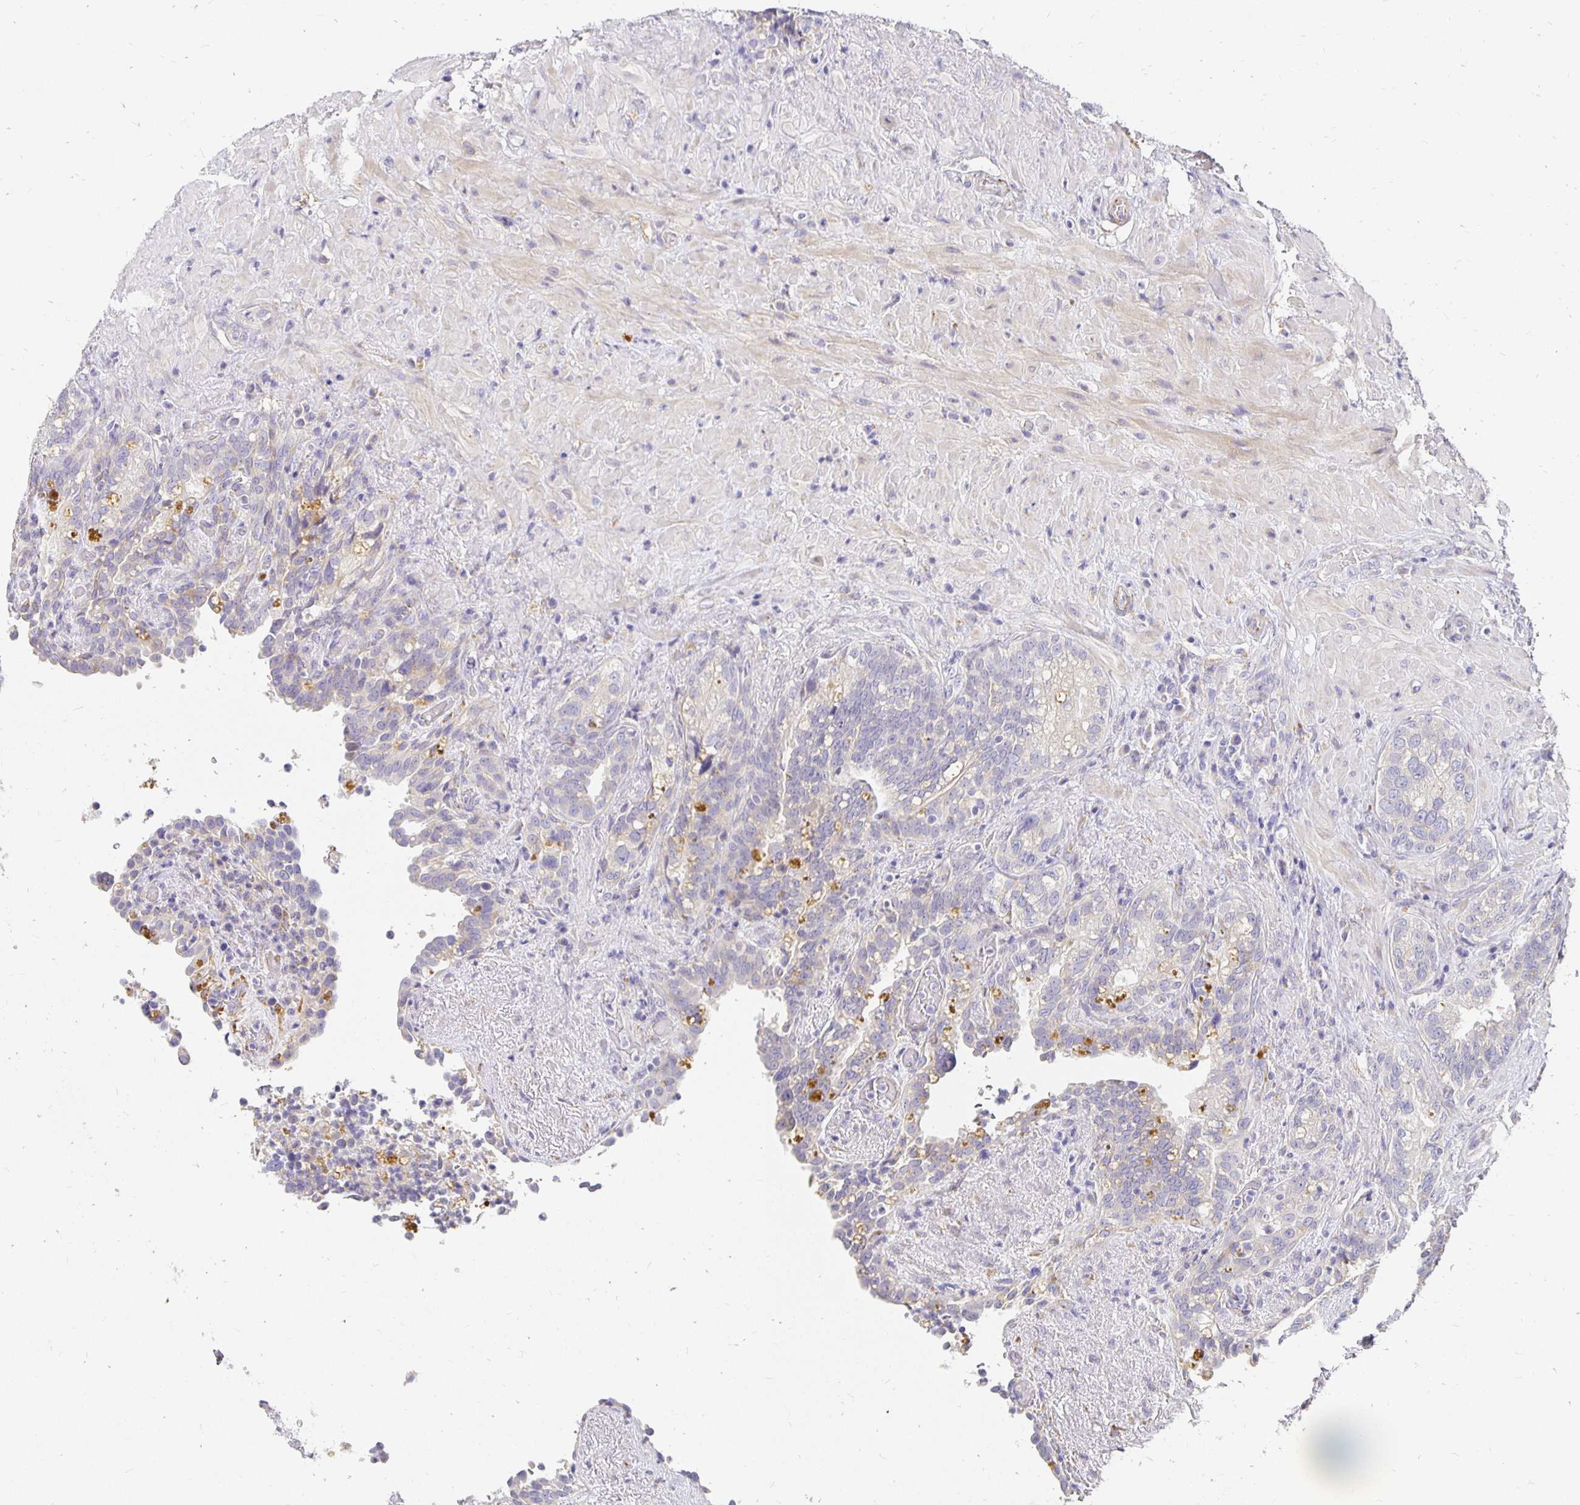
{"staining": {"intensity": "negative", "quantity": "none", "location": "none"}, "tissue": "seminal vesicle", "cell_type": "Glandular cells", "image_type": "normal", "snomed": [{"axis": "morphology", "description": "Normal tissue, NOS"}, {"axis": "topography", "description": "Seminal veicle"}], "caption": "Immunohistochemistry (IHC) micrograph of benign human seminal vesicle stained for a protein (brown), which shows no expression in glandular cells.", "gene": "PLOD1", "patient": {"sex": "male", "age": 68}}